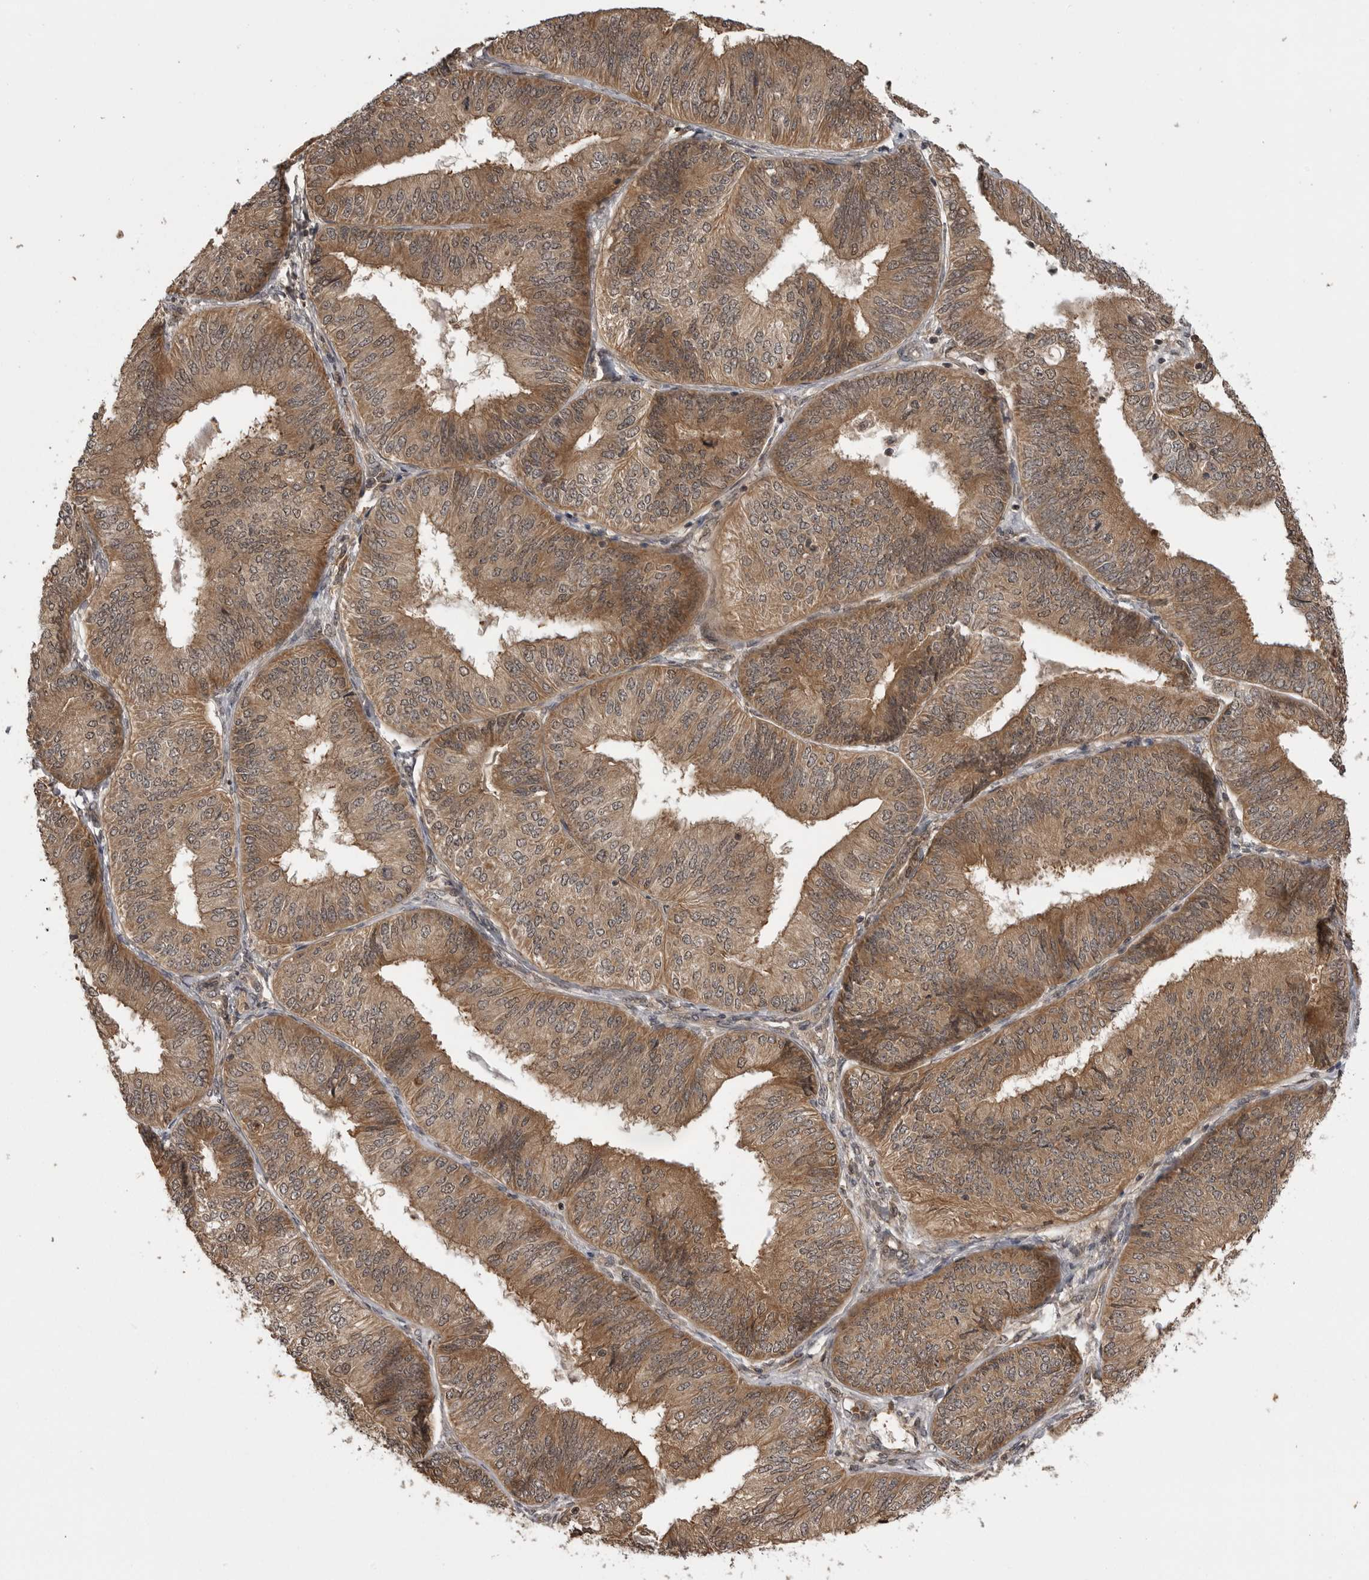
{"staining": {"intensity": "moderate", "quantity": ">75%", "location": "cytoplasmic/membranous"}, "tissue": "endometrial cancer", "cell_type": "Tumor cells", "image_type": "cancer", "snomed": [{"axis": "morphology", "description": "Adenocarcinoma, NOS"}, {"axis": "topography", "description": "Endometrium"}], "caption": "Protein staining of adenocarcinoma (endometrial) tissue displays moderate cytoplasmic/membranous positivity in about >75% of tumor cells.", "gene": "AKAP7", "patient": {"sex": "female", "age": 58}}